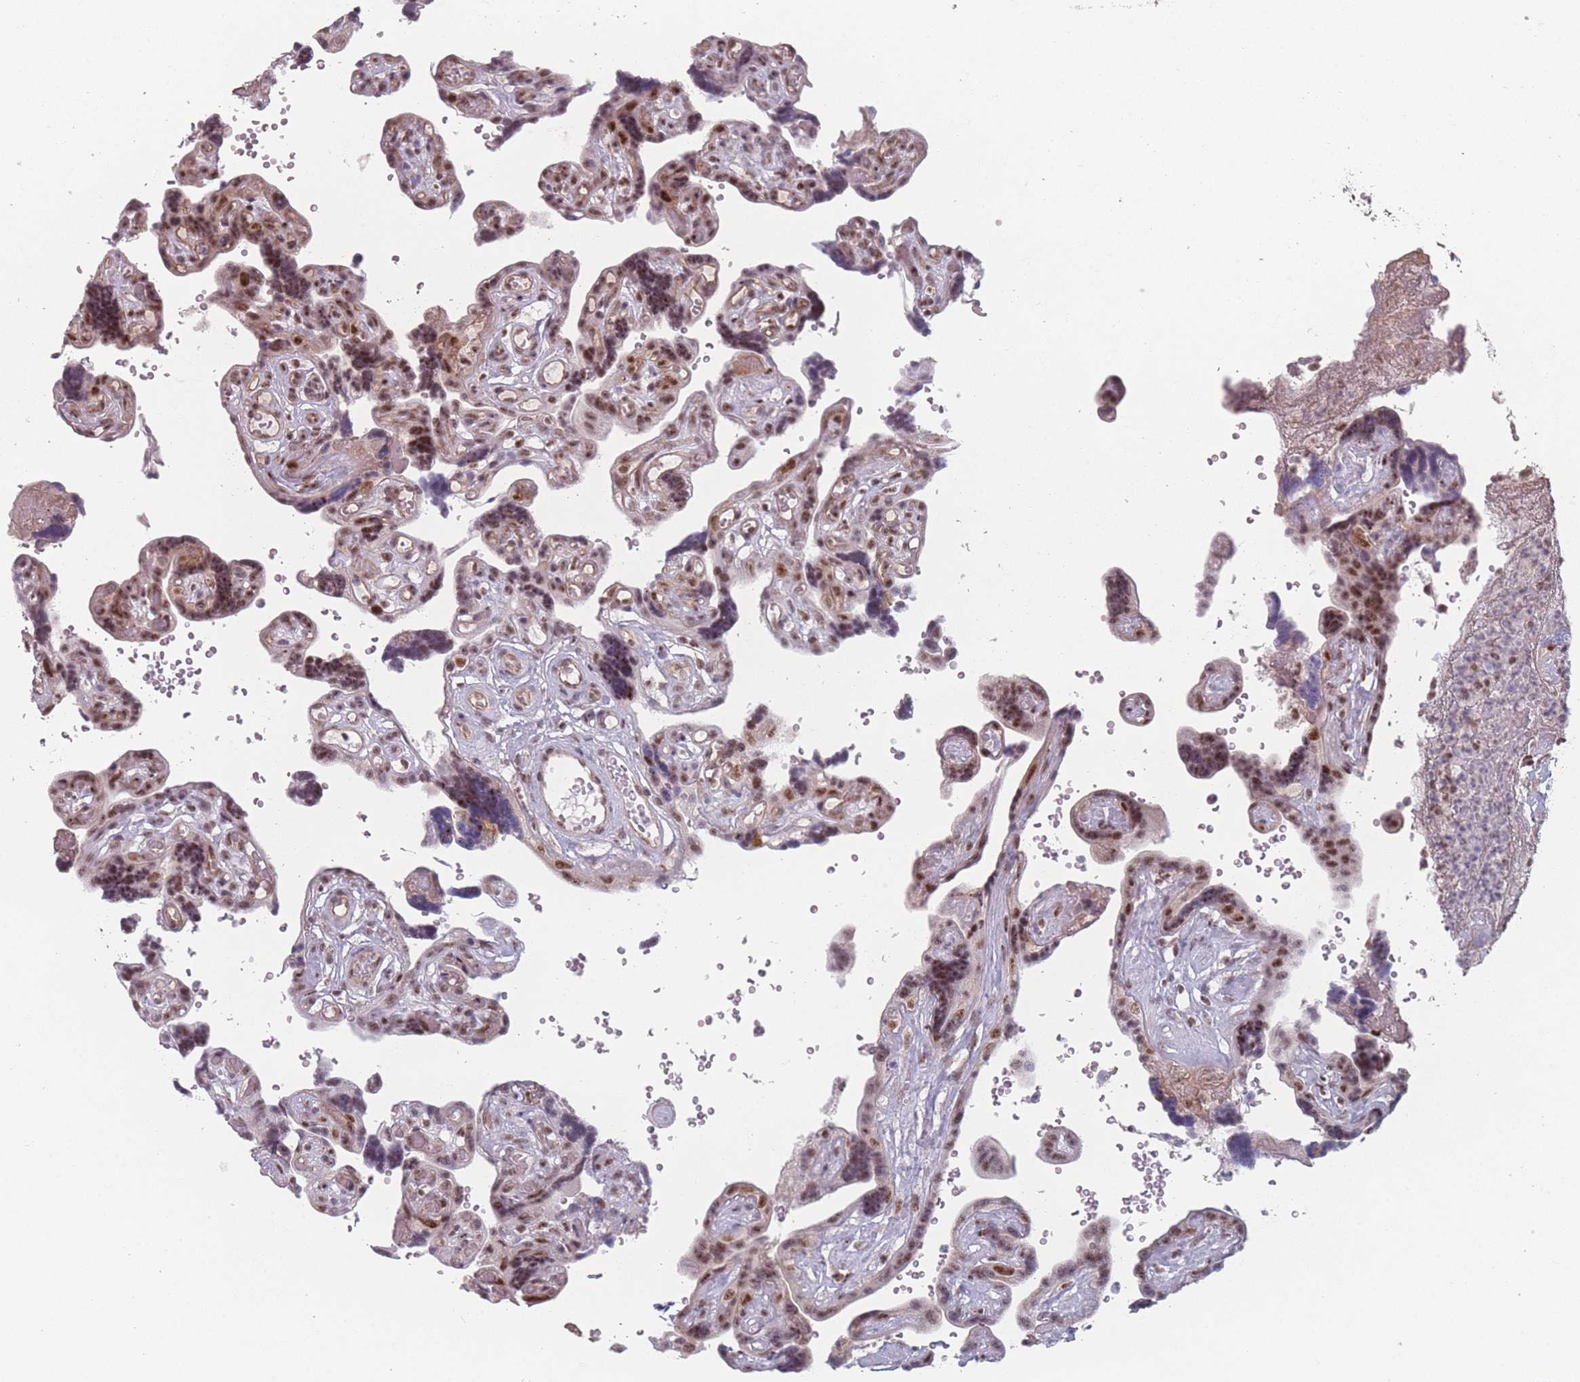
{"staining": {"intensity": "moderate", "quantity": ">75%", "location": "nuclear"}, "tissue": "placenta", "cell_type": "Decidual cells", "image_type": "normal", "snomed": [{"axis": "morphology", "description": "Normal tissue, NOS"}, {"axis": "topography", "description": "Placenta"}], "caption": "DAB (3,3'-diaminobenzidine) immunohistochemical staining of benign human placenta reveals moderate nuclear protein staining in about >75% of decidual cells. Using DAB (3,3'-diaminobenzidine) (brown) and hematoxylin (blue) stains, captured at high magnification using brightfield microscopy.", "gene": "ZC3H14", "patient": {"sex": "female", "age": 30}}